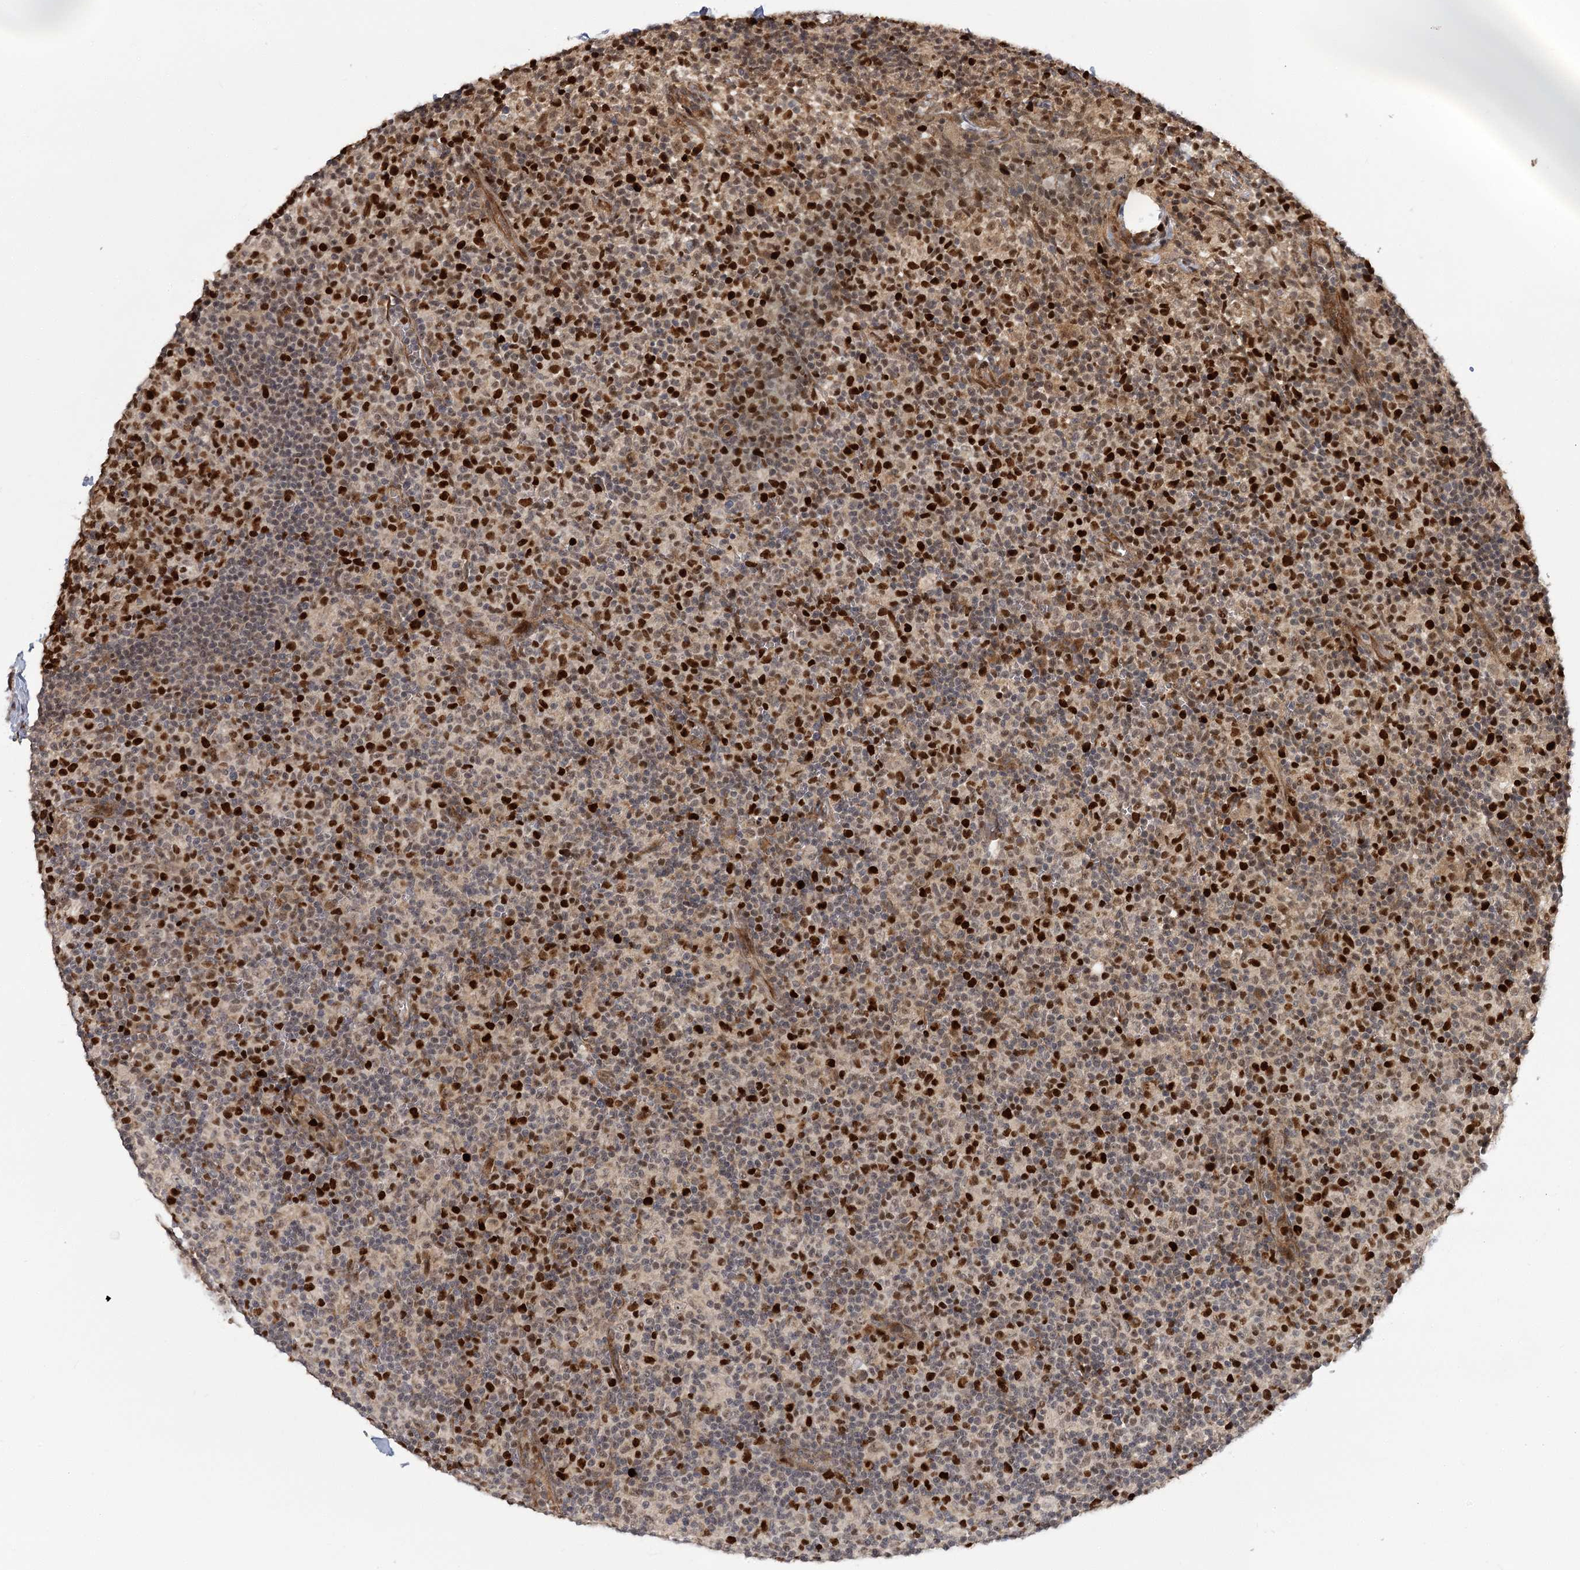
{"staining": {"intensity": "strong", "quantity": ">75%", "location": "nuclear"}, "tissue": "lymph node", "cell_type": "Germinal center cells", "image_type": "normal", "snomed": [{"axis": "morphology", "description": "Normal tissue, NOS"}, {"axis": "morphology", "description": "Inflammation, NOS"}, {"axis": "topography", "description": "Lymph node"}], "caption": "Lymph node stained for a protein (brown) shows strong nuclear positive staining in approximately >75% of germinal center cells.", "gene": "PIK3C2A", "patient": {"sex": "male", "age": 55}}